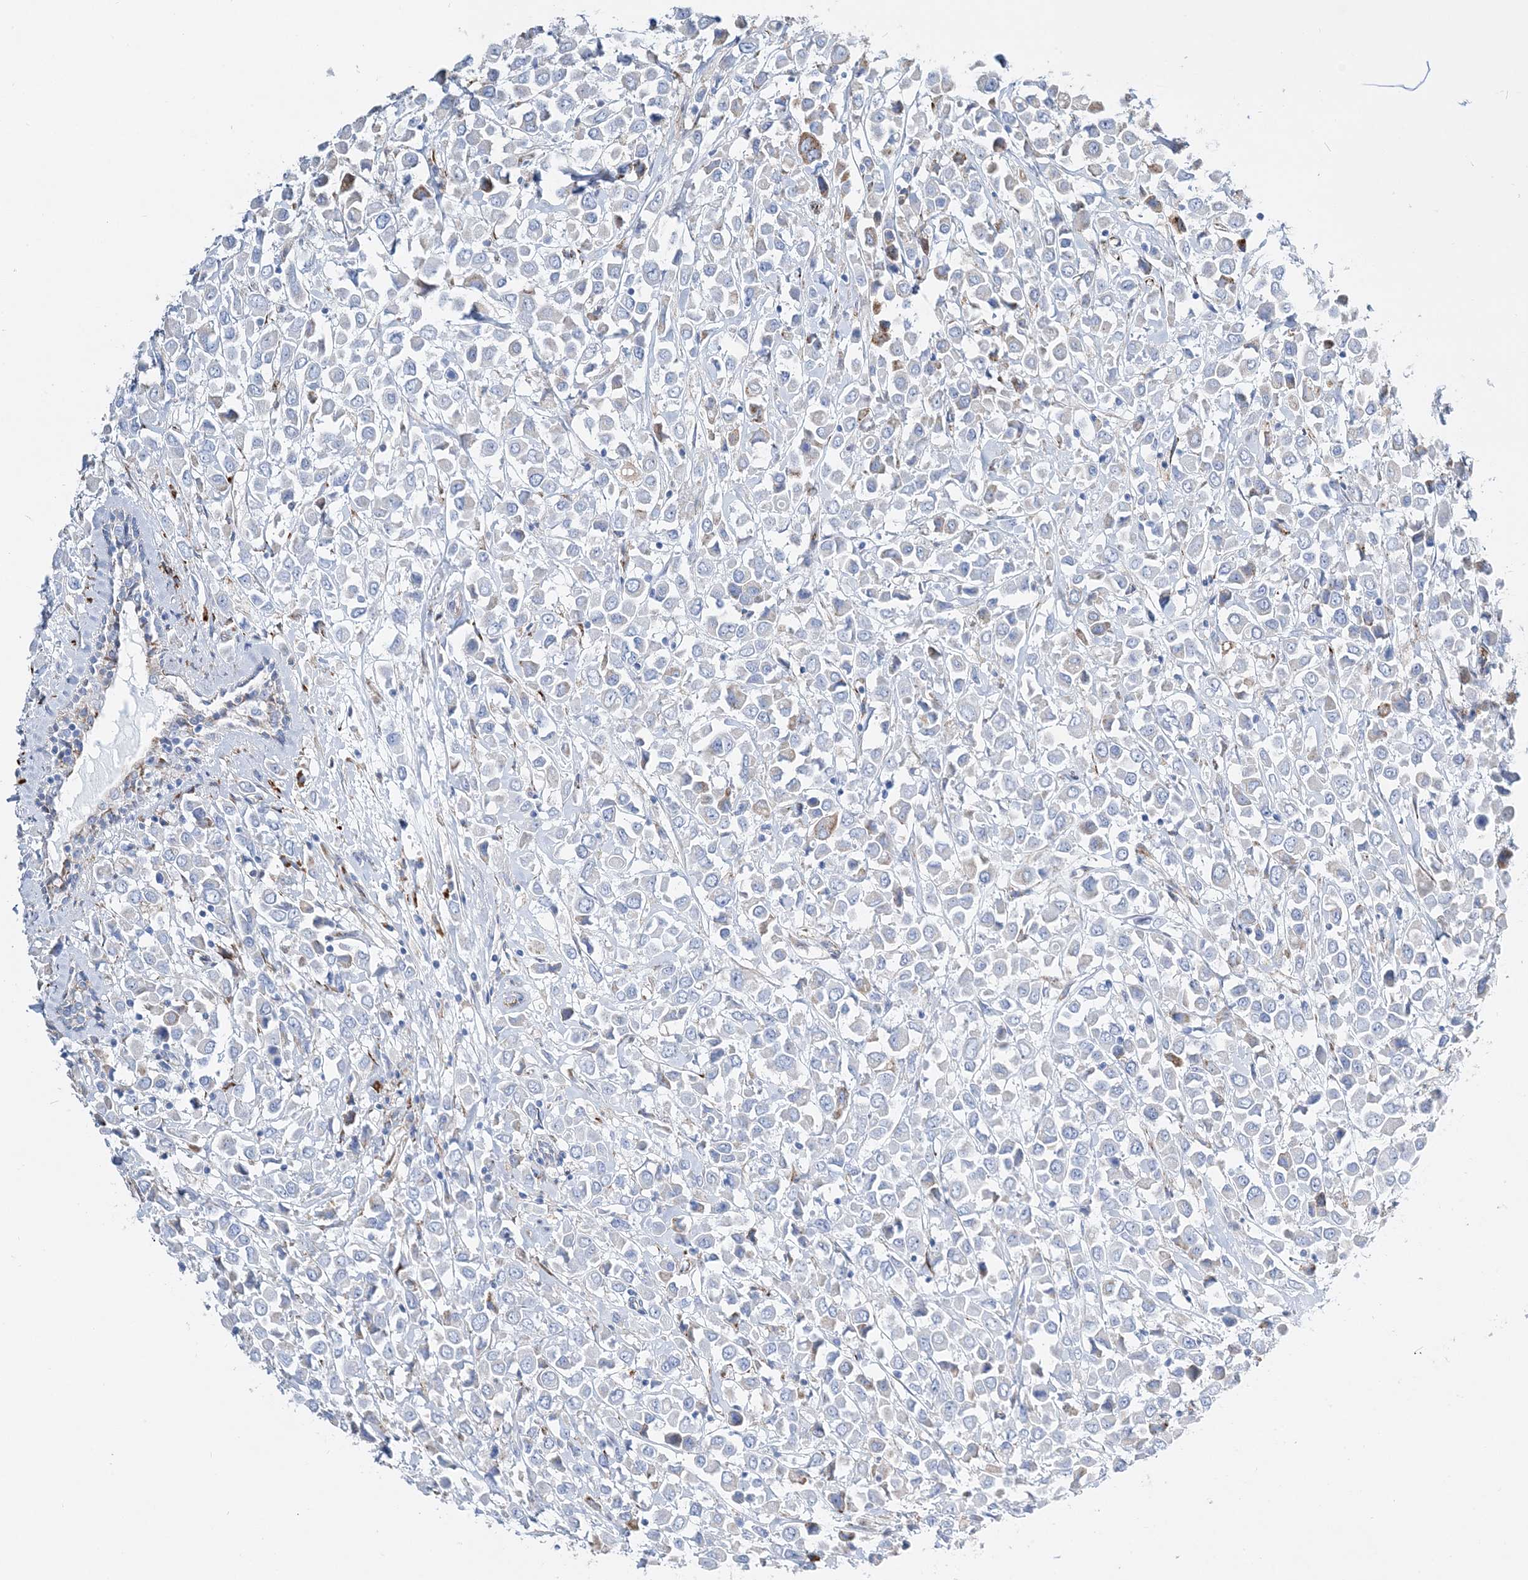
{"staining": {"intensity": "moderate", "quantity": "<25%", "location": "cytoplasmic/membranous"}, "tissue": "breast cancer", "cell_type": "Tumor cells", "image_type": "cancer", "snomed": [{"axis": "morphology", "description": "Duct carcinoma"}, {"axis": "topography", "description": "Breast"}], "caption": "IHC histopathology image of neoplastic tissue: breast cancer stained using IHC shows low levels of moderate protein expression localized specifically in the cytoplasmic/membranous of tumor cells, appearing as a cytoplasmic/membranous brown color.", "gene": "TSPYL6", "patient": {"sex": "female", "age": 61}}